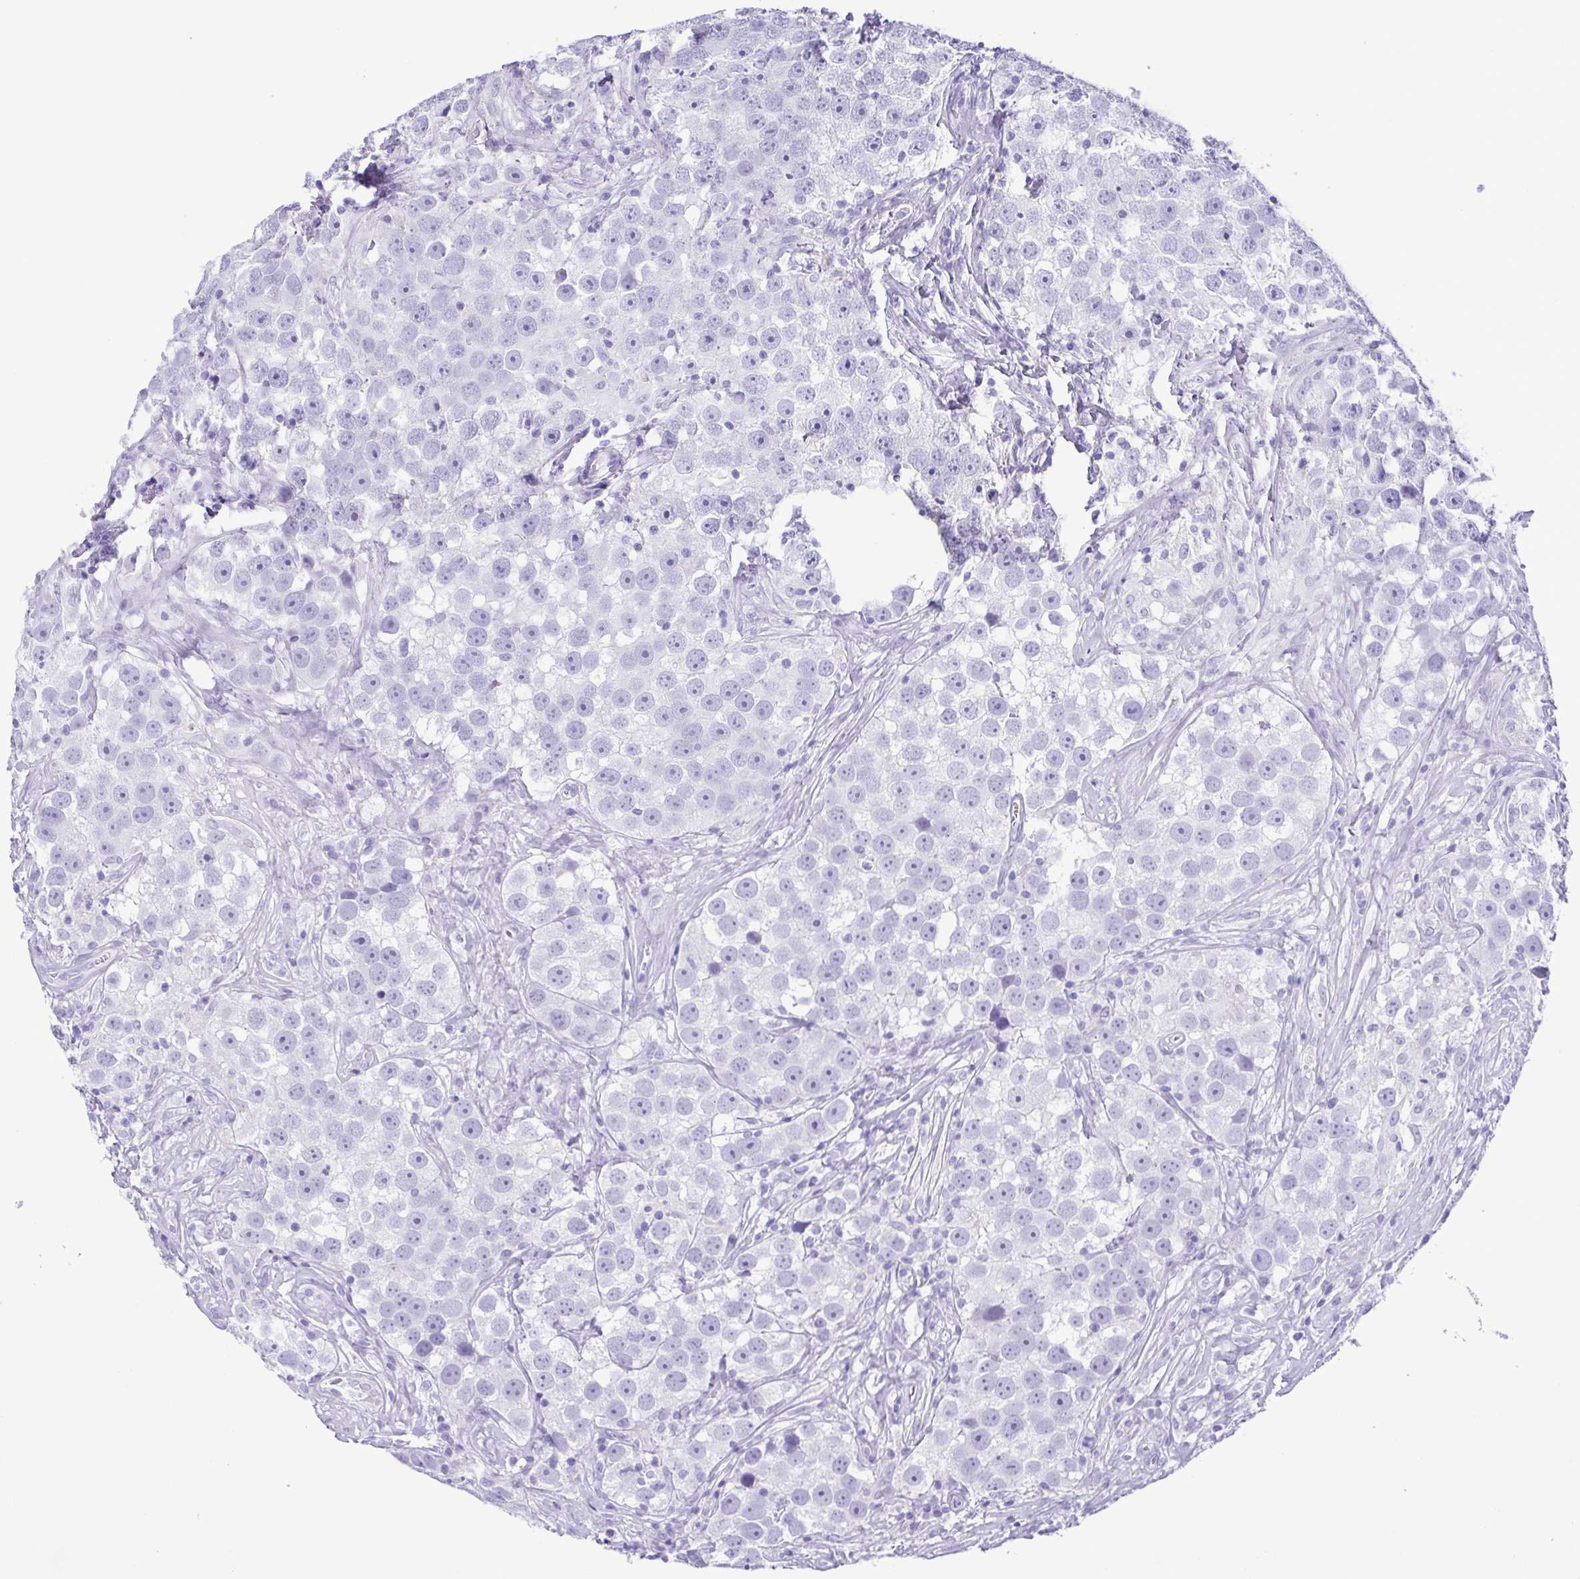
{"staining": {"intensity": "negative", "quantity": "none", "location": "none"}, "tissue": "testis cancer", "cell_type": "Tumor cells", "image_type": "cancer", "snomed": [{"axis": "morphology", "description": "Seminoma, NOS"}, {"axis": "topography", "description": "Testis"}], "caption": "The image displays no staining of tumor cells in testis cancer.", "gene": "CASP14", "patient": {"sex": "male", "age": 49}}